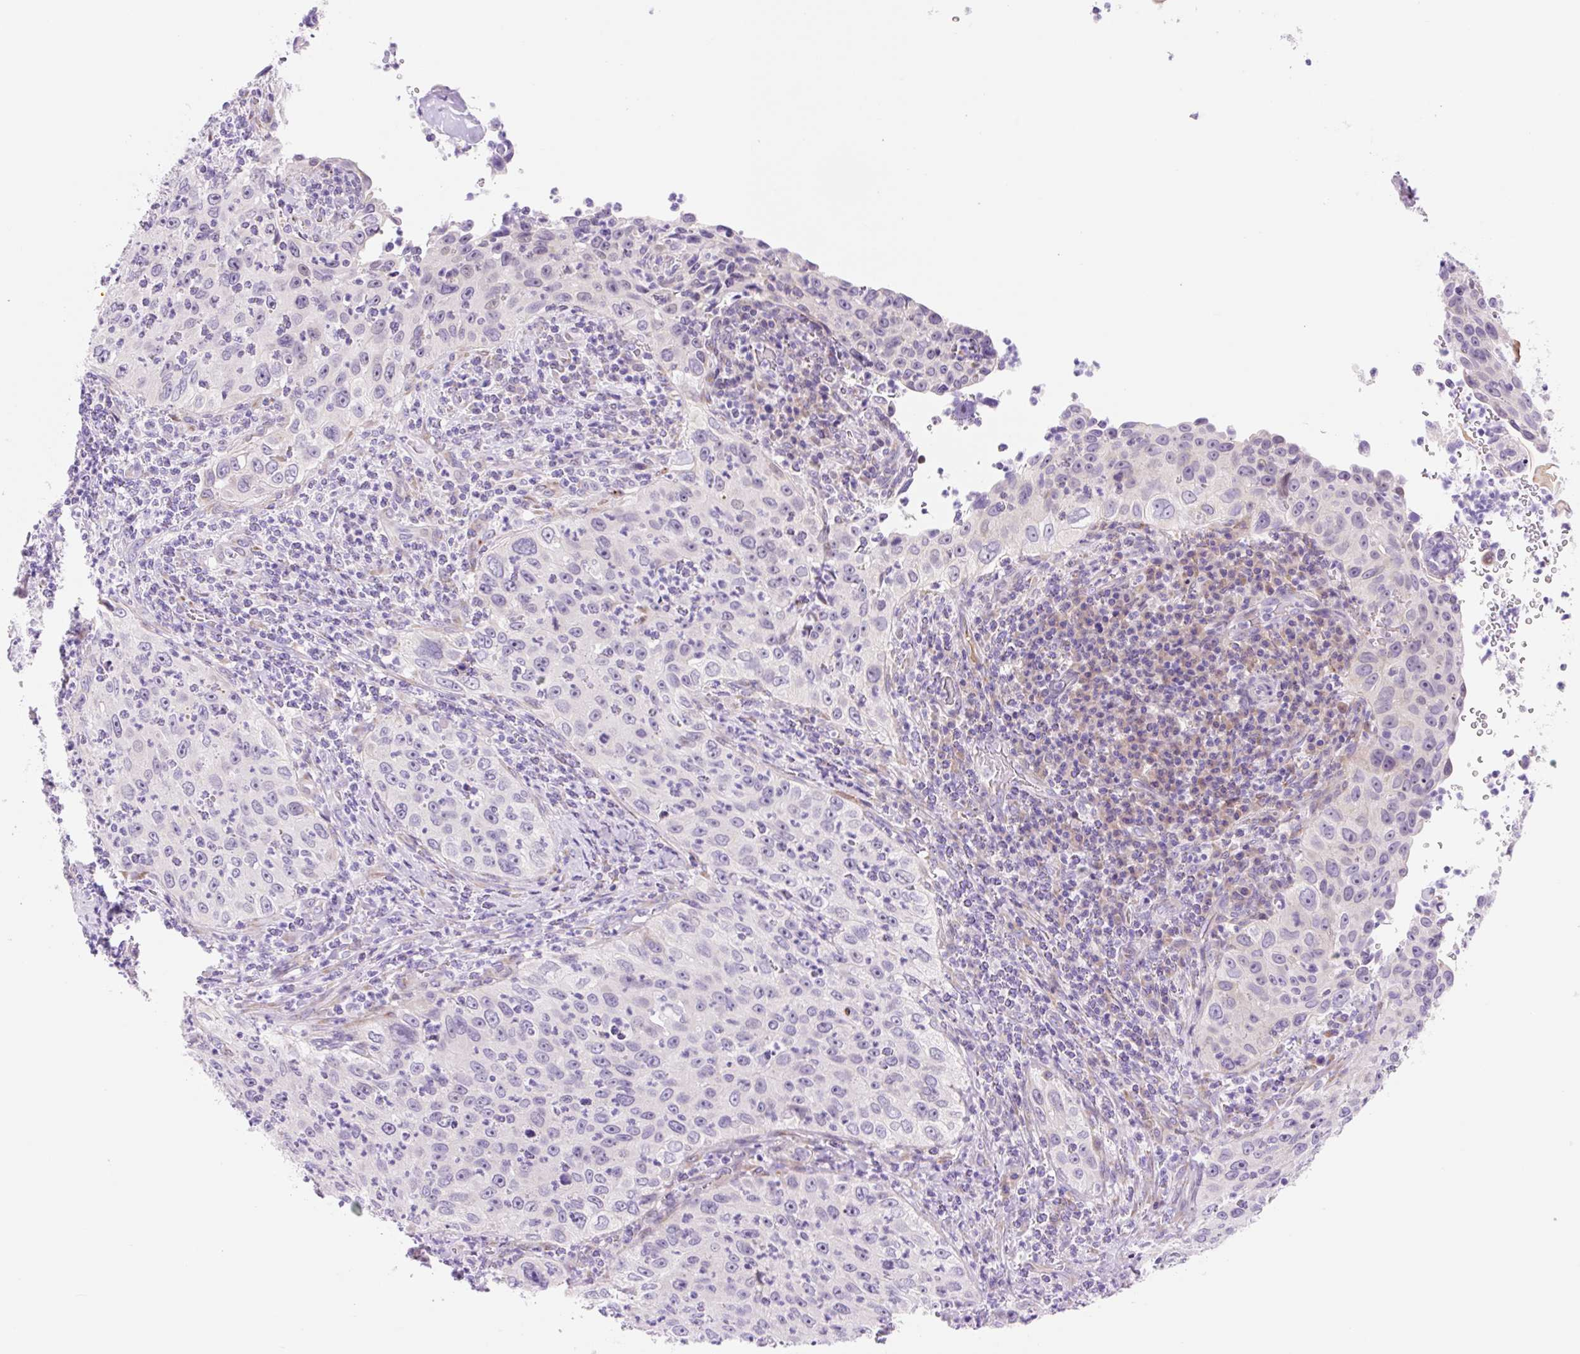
{"staining": {"intensity": "negative", "quantity": "none", "location": "none"}, "tissue": "cervical cancer", "cell_type": "Tumor cells", "image_type": "cancer", "snomed": [{"axis": "morphology", "description": "Squamous cell carcinoma, NOS"}, {"axis": "topography", "description": "Cervix"}], "caption": "High power microscopy micrograph of an immunohistochemistry histopathology image of cervical cancer (squamous cell carcinoma), revealing no significant staining in tumor cells.", "gene": "ZNF121", "patient": {"sex": "female", "age": 30}}